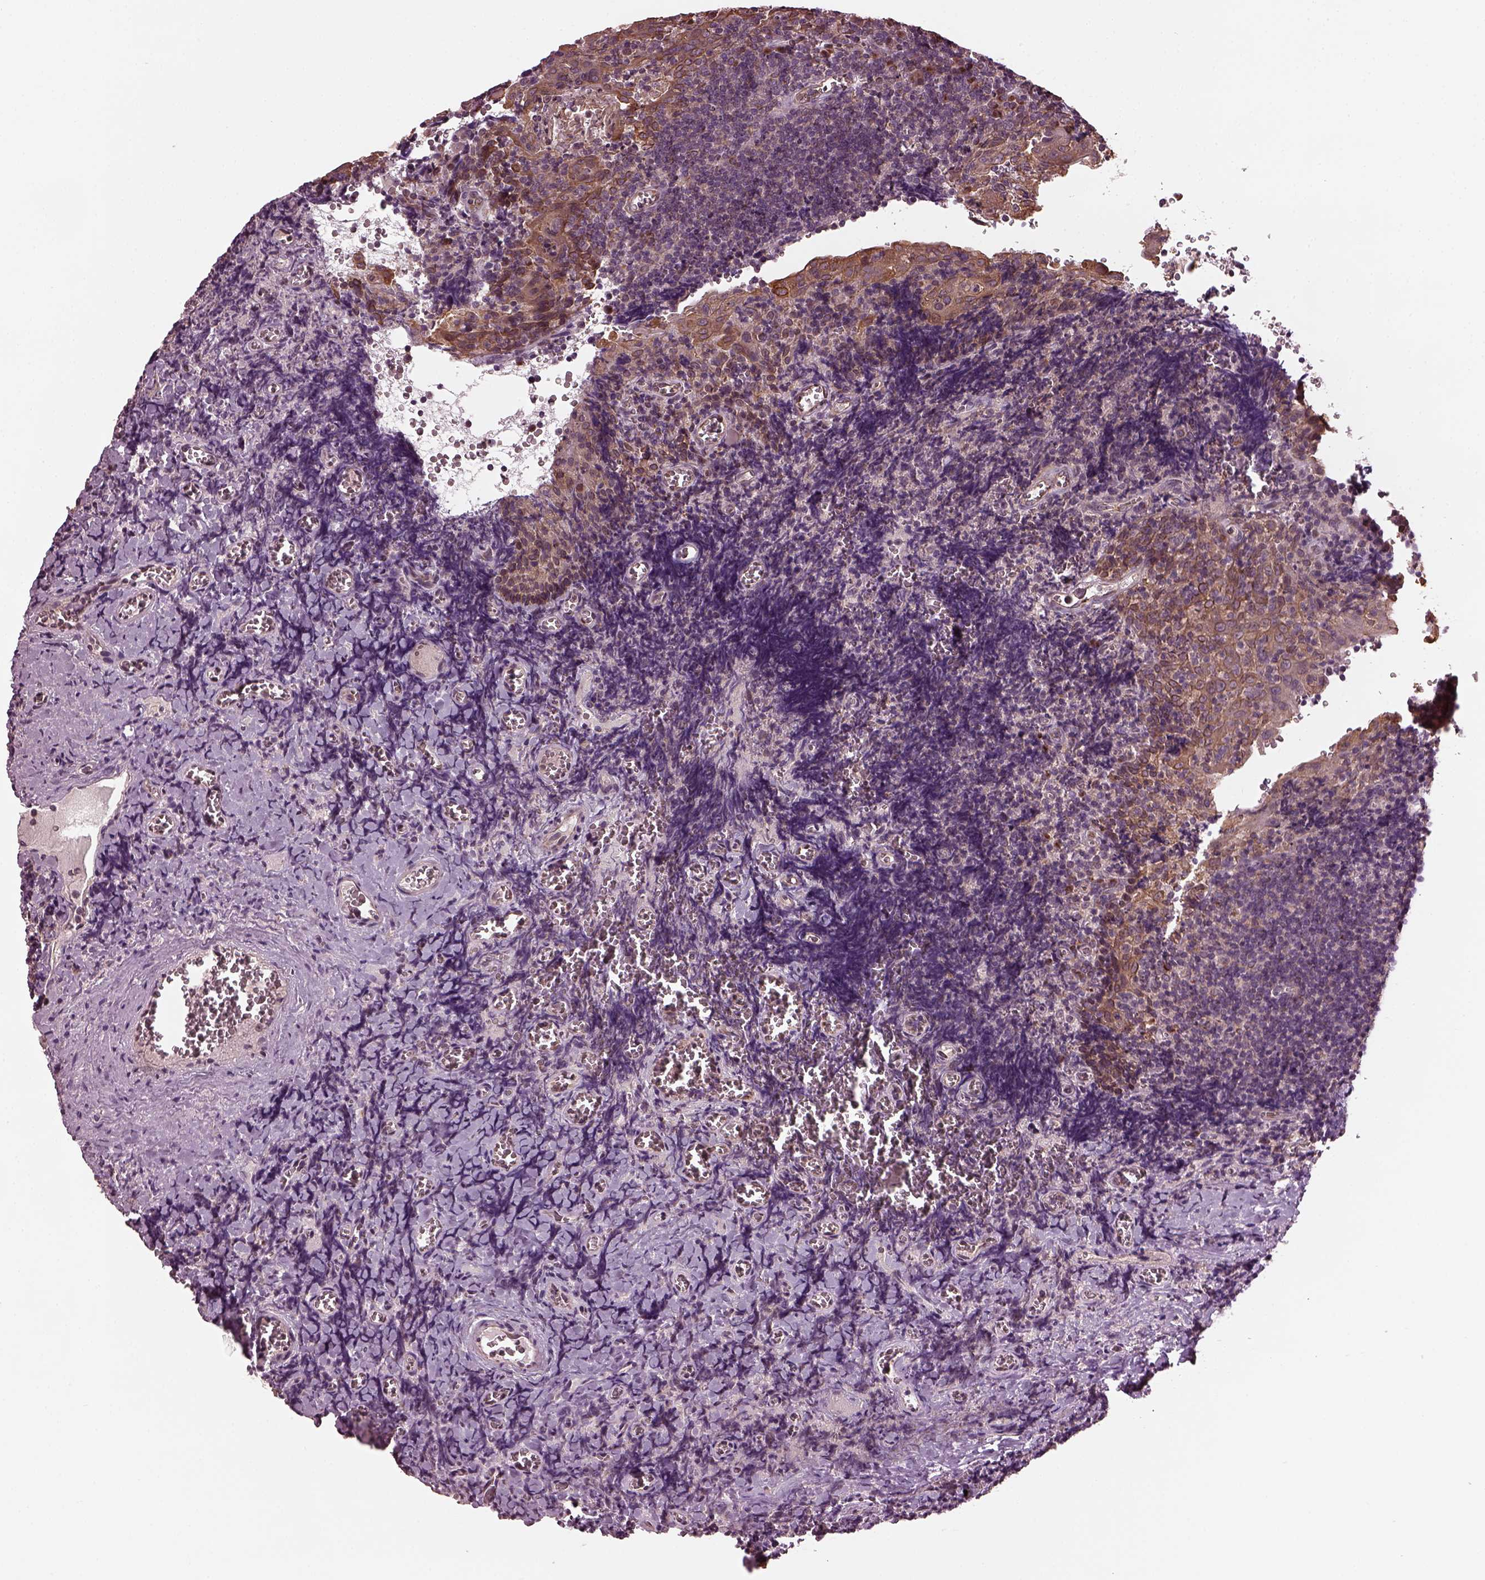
{"staining": {"intensity": "negative", "quantity": "none", "location": "none"}, "tissue": "tonsil", "cell_type": "Germinal center cells", "image_type": "normal", "snomed": [{"axis": "morphology", "description": "Normal tissue, NOS"}, {"axis": "morphology", "description": "Inflammation, NOS"}, {"axis": "topography", "description": "Tonsil"}], "caption": "The IHC micrograph has no significant positivity in germinal center cells of tonsil. Nuclei are stained in blue.", "gene": "RUFY3", "patient": {"sex": "female", "age": 31}}